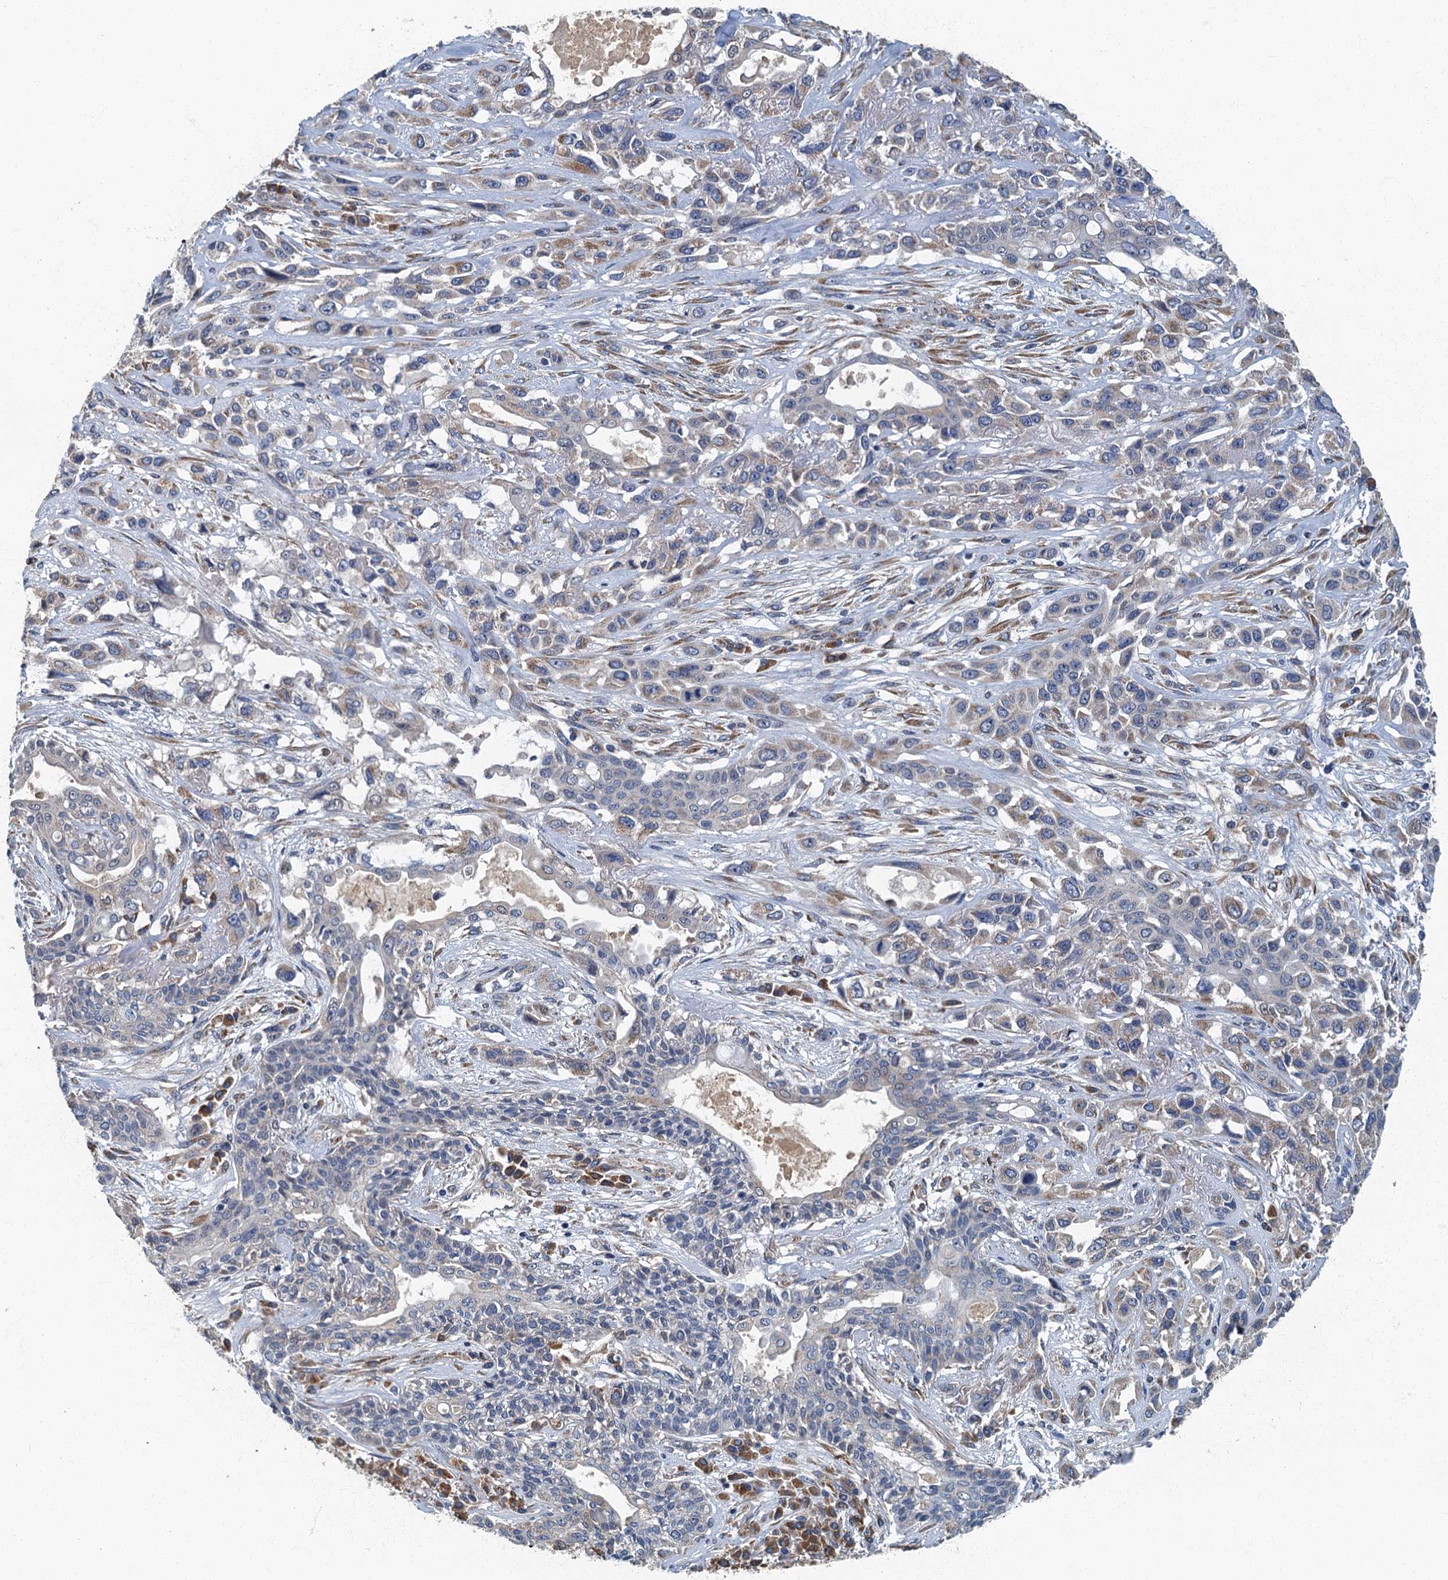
{"staining": {"intensity": "negative", "quantity": "none", "location": "none"}, "tissue": "lung cancer", "cell_type": "Tumor cells", "image_type": "cancer", "snomed": [{"axis": "morphology", "description": "Squamous cell carcinoma, NOS"}, {"axis": "topography", "description": "Lung"}], "caption": "Immunohistochemistry photomicrograph of neoplastic tissue: lung squamous cell carcinoma stained with DAB displays no significant protein positivity in tumor cells. The staining was performed using DAB (3,3'-diaminobenzidine) to visualize the protein expression in brown, while the nuclei were stained in blue with hematoxylin (Magnification: 20x).", "gene": "DDX49", "patient": {"sex": "female", "age": 70}}